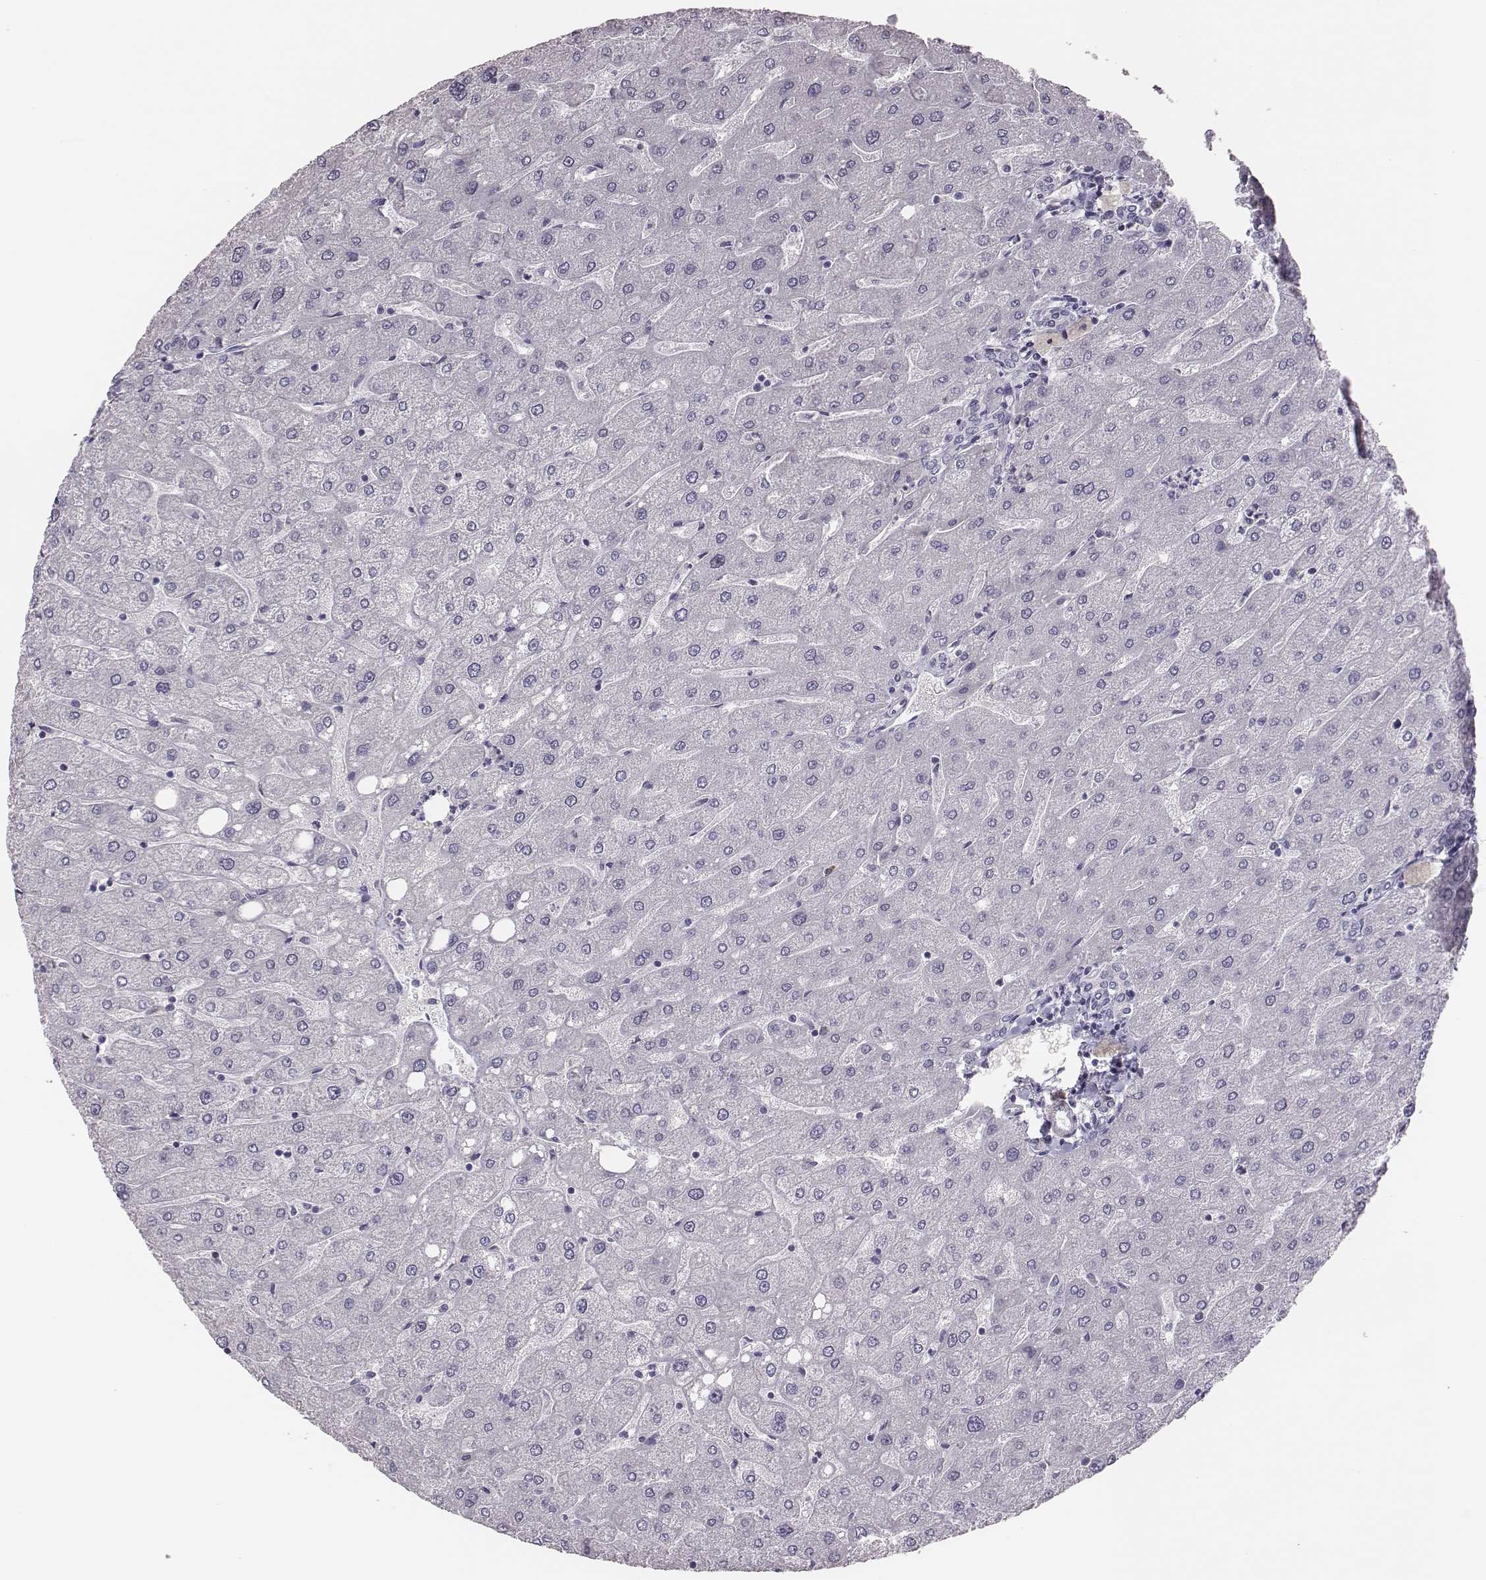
{"staining": {"intensity": "negative", "quantity": "none", "location": "none"}, "tissue": "liver", "cell_type": "Cholangiocytes", "image_type": "normal", "snomed": [{"axis": "morphology", "description": "Normal tissue, NOS"}, {"axis": "topography", "description": "Liver"}], "caption": "Immunohistochemistry (IHC) photomicrograph of benign liver: liver stained with DAB exhibits no significant protein positivity in cholangiocytes.", "gene": "PBK", "patient": {"sex": "male", "age": 67}}